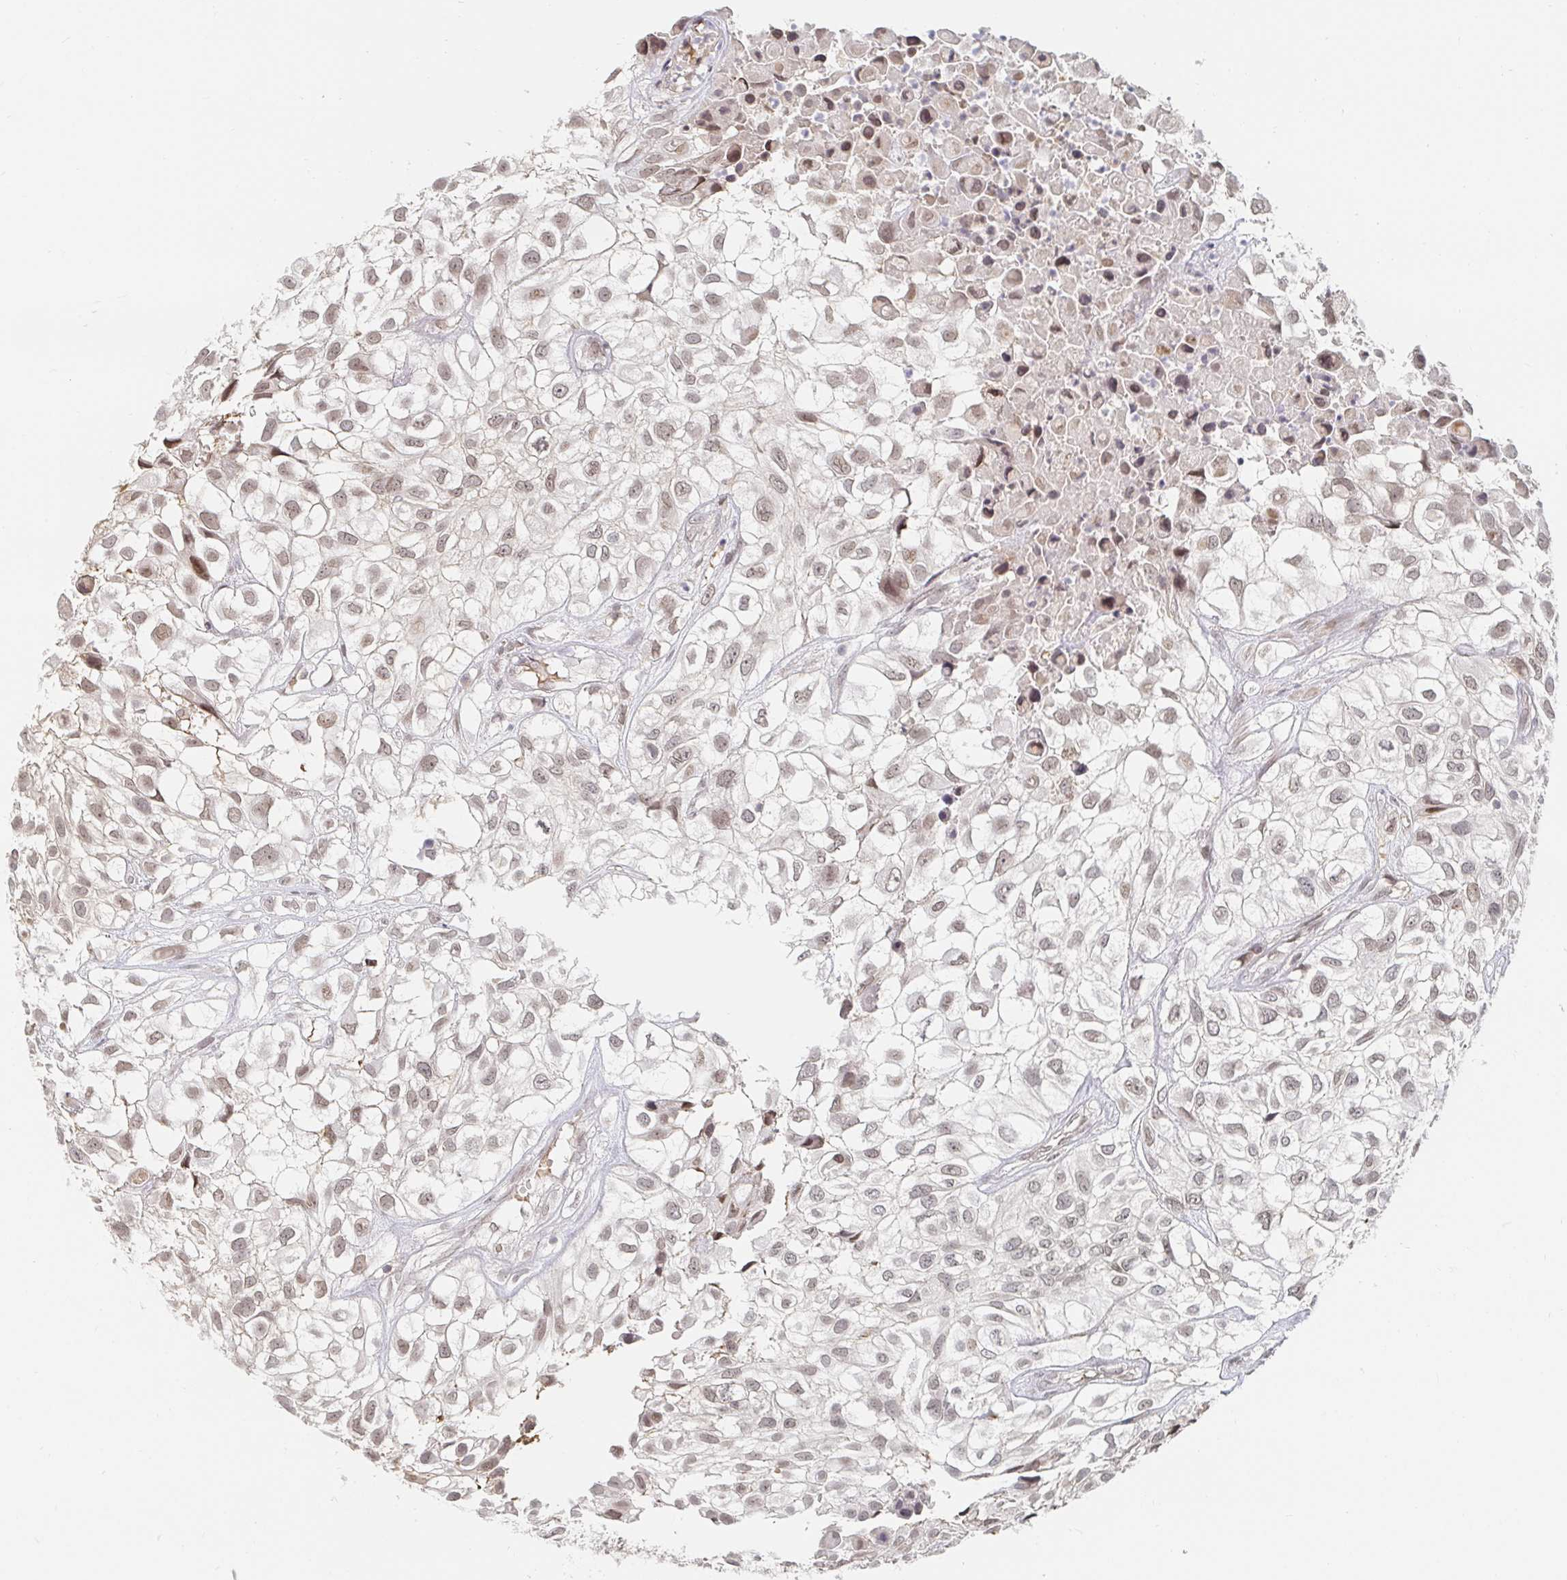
{"staining": {"intensity": "weak", "quantity": ">75%", "location": "nuclear"}, "tissue": "urothelial cancer", "cell_type": "Tumor cells", "image_type": "cancer", "snomed": [{"axis": "morphology", "description": "Urothelial carcinoma, High grade"}, {"axis": "topography", "description": "Urinary bladder"}], "caption": "Human high-grade urothelial carcinoma stained with a brown dye exhibits weak nuclear positive staining in about >75% of tumor cells.", "gene": "CHD2", "patient": {"sex": "male", "age": 56}}